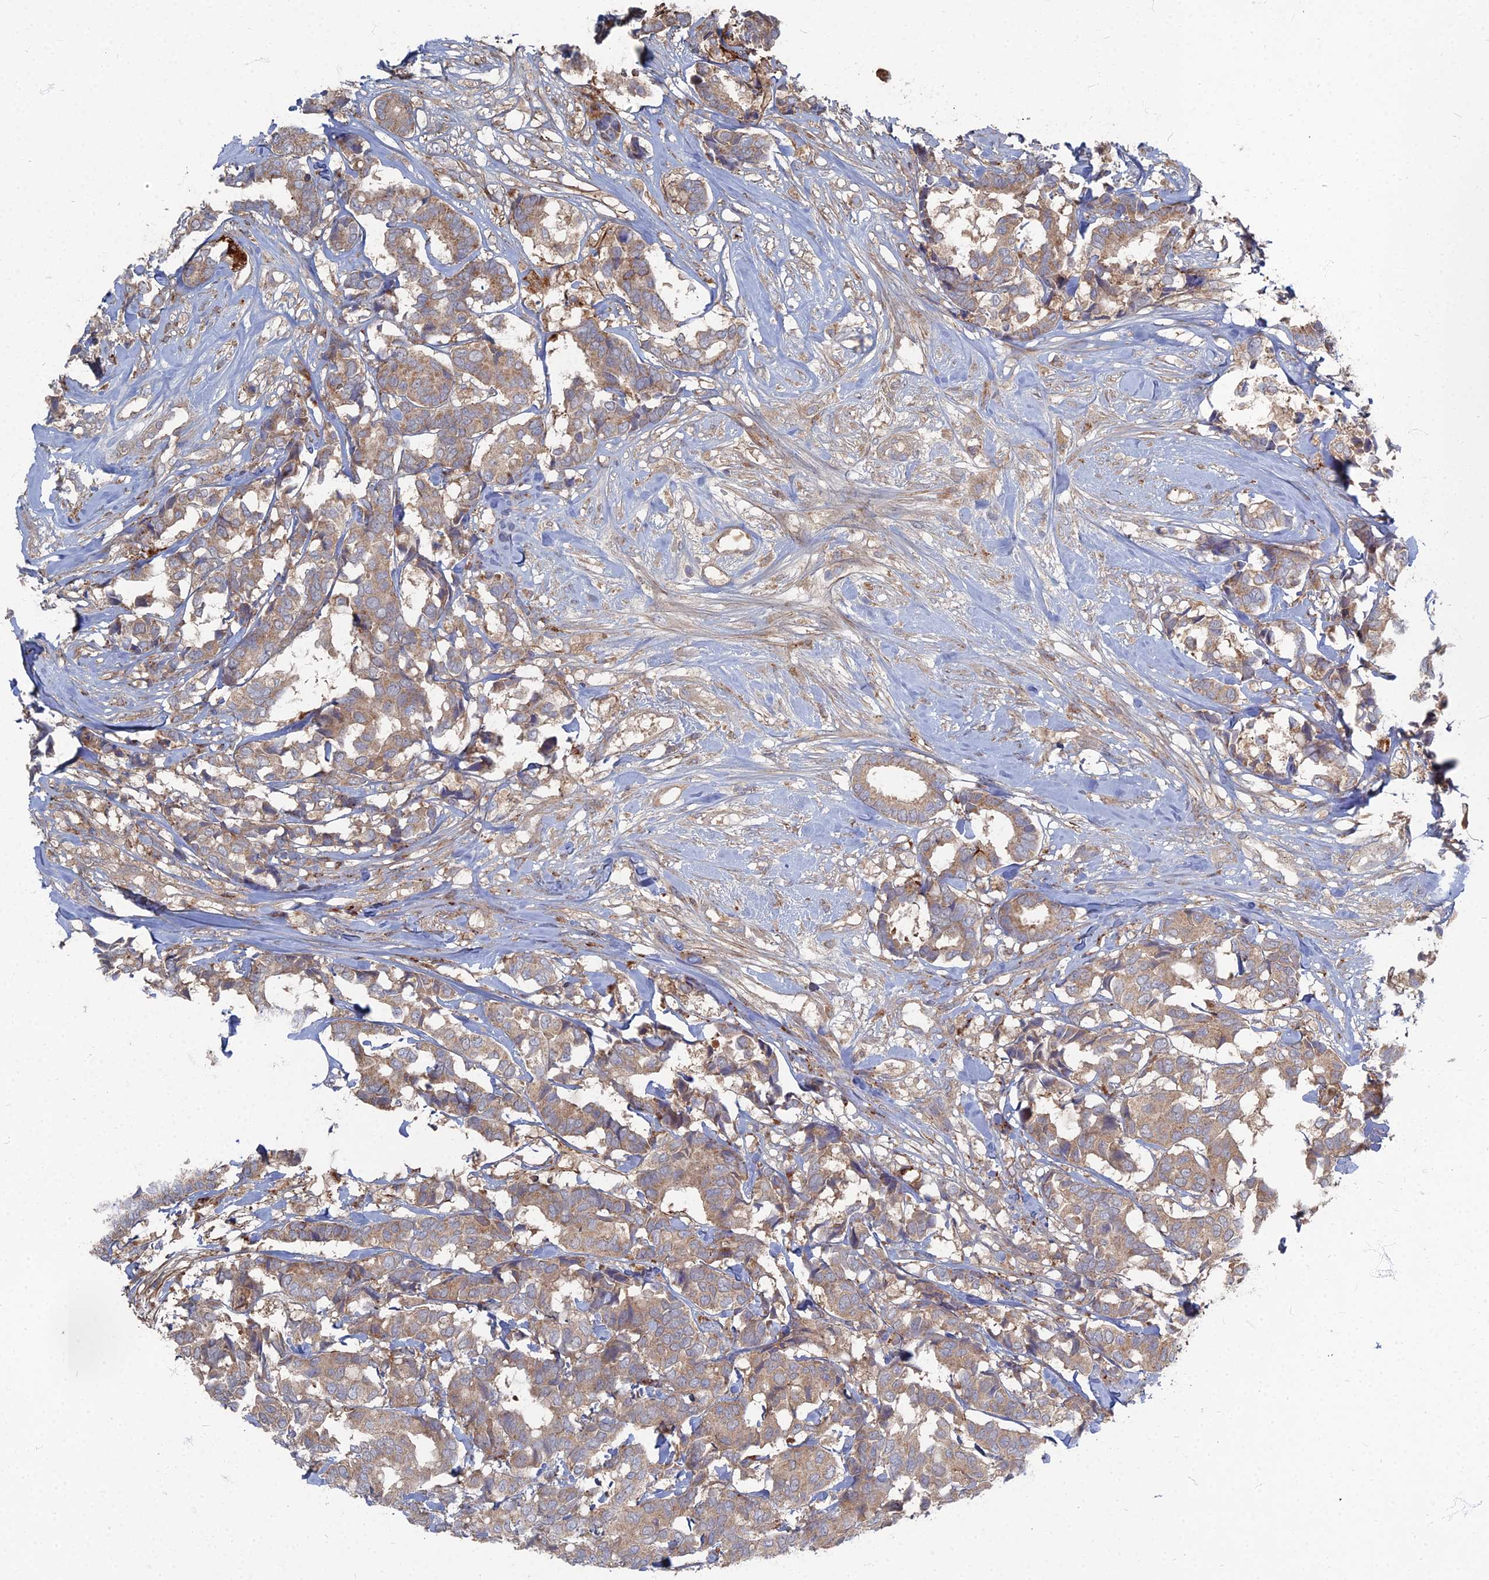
{"staining": {"intensity": "moderate", "quantity": ">75%", "location": "cytoplasmic/membranous"}, "tissue": "breast cancer", "cell_type": "Tumor cells", "image_type": "cancer", "snomed": [{"axis": "morphology", "description": "Normal tissue, NOS"}, {"axis": "morphology", "description": "Duct carcinoma"}, {"axis": "topography", "description": "Breast"}], "caption": "About >75% of tumor cells in breast cancer (intraductal carcinoma) demonstrate moderate cytoplasmic/membranous protein staining as visualized by brown immunohistochemical staining.", "gene": "PPCDC", "patient": {"sex": "female", "age": 87}}